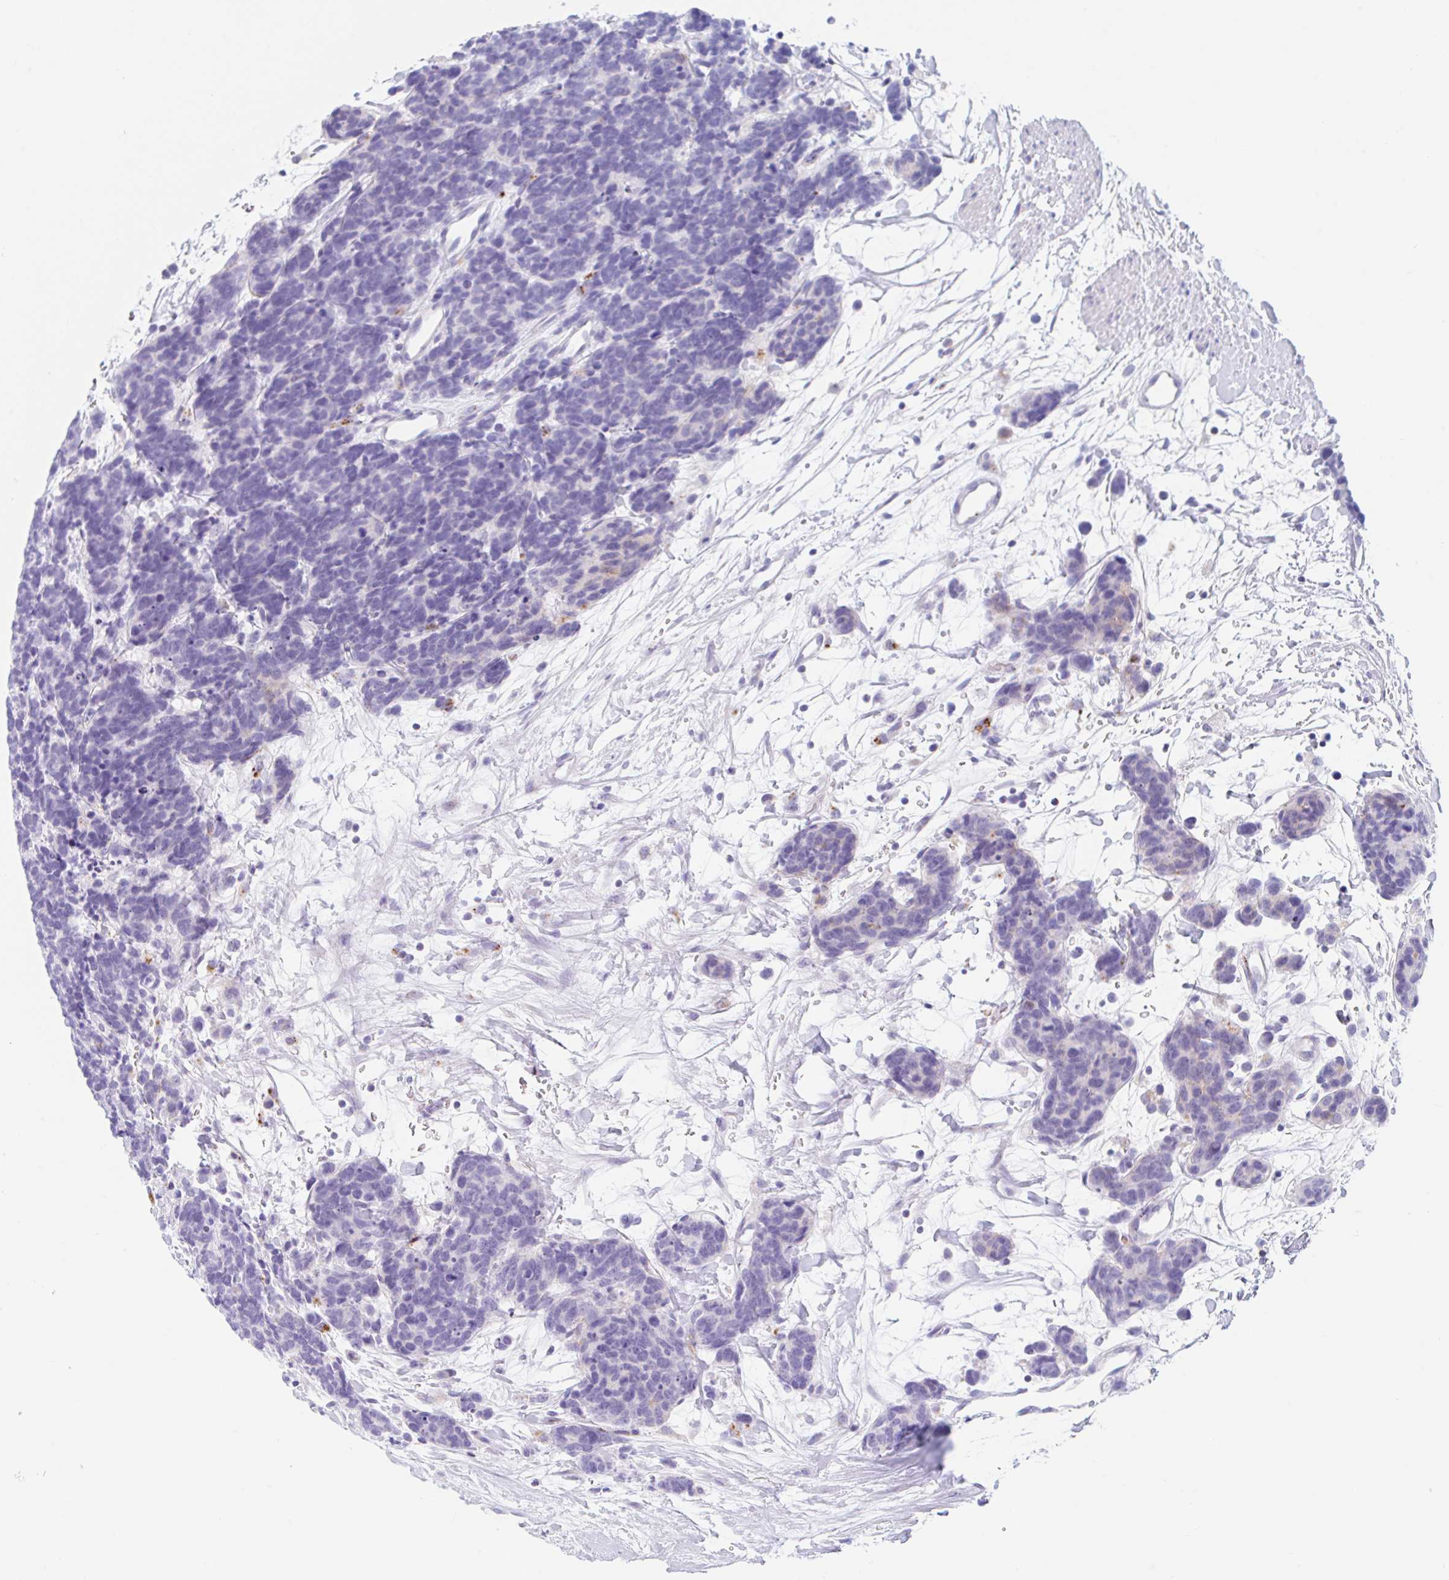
{"staining": {"intensity": "negative", "quantity": "none", "location": "none"}, "tissue": "carcinoid", "cell_type": "Tumor cells", "image_type": "cancer", "snomed": [{"axis": "morphology", "description": "Carcinoma, NOS"}, {"axis": "morphology", "description": "Carcinoid, malignant, NOS"}, {"axis": "topography", "description": "Prostate"}], "caption": "A high-resolution histopathology image shows immunohistochemistry (IHC) staining of carcinoid (malignant), which shows no significant positivity in tumor cells.", "gene": "ANKRD9", "patient": {"sex": "male", "age": 57}}